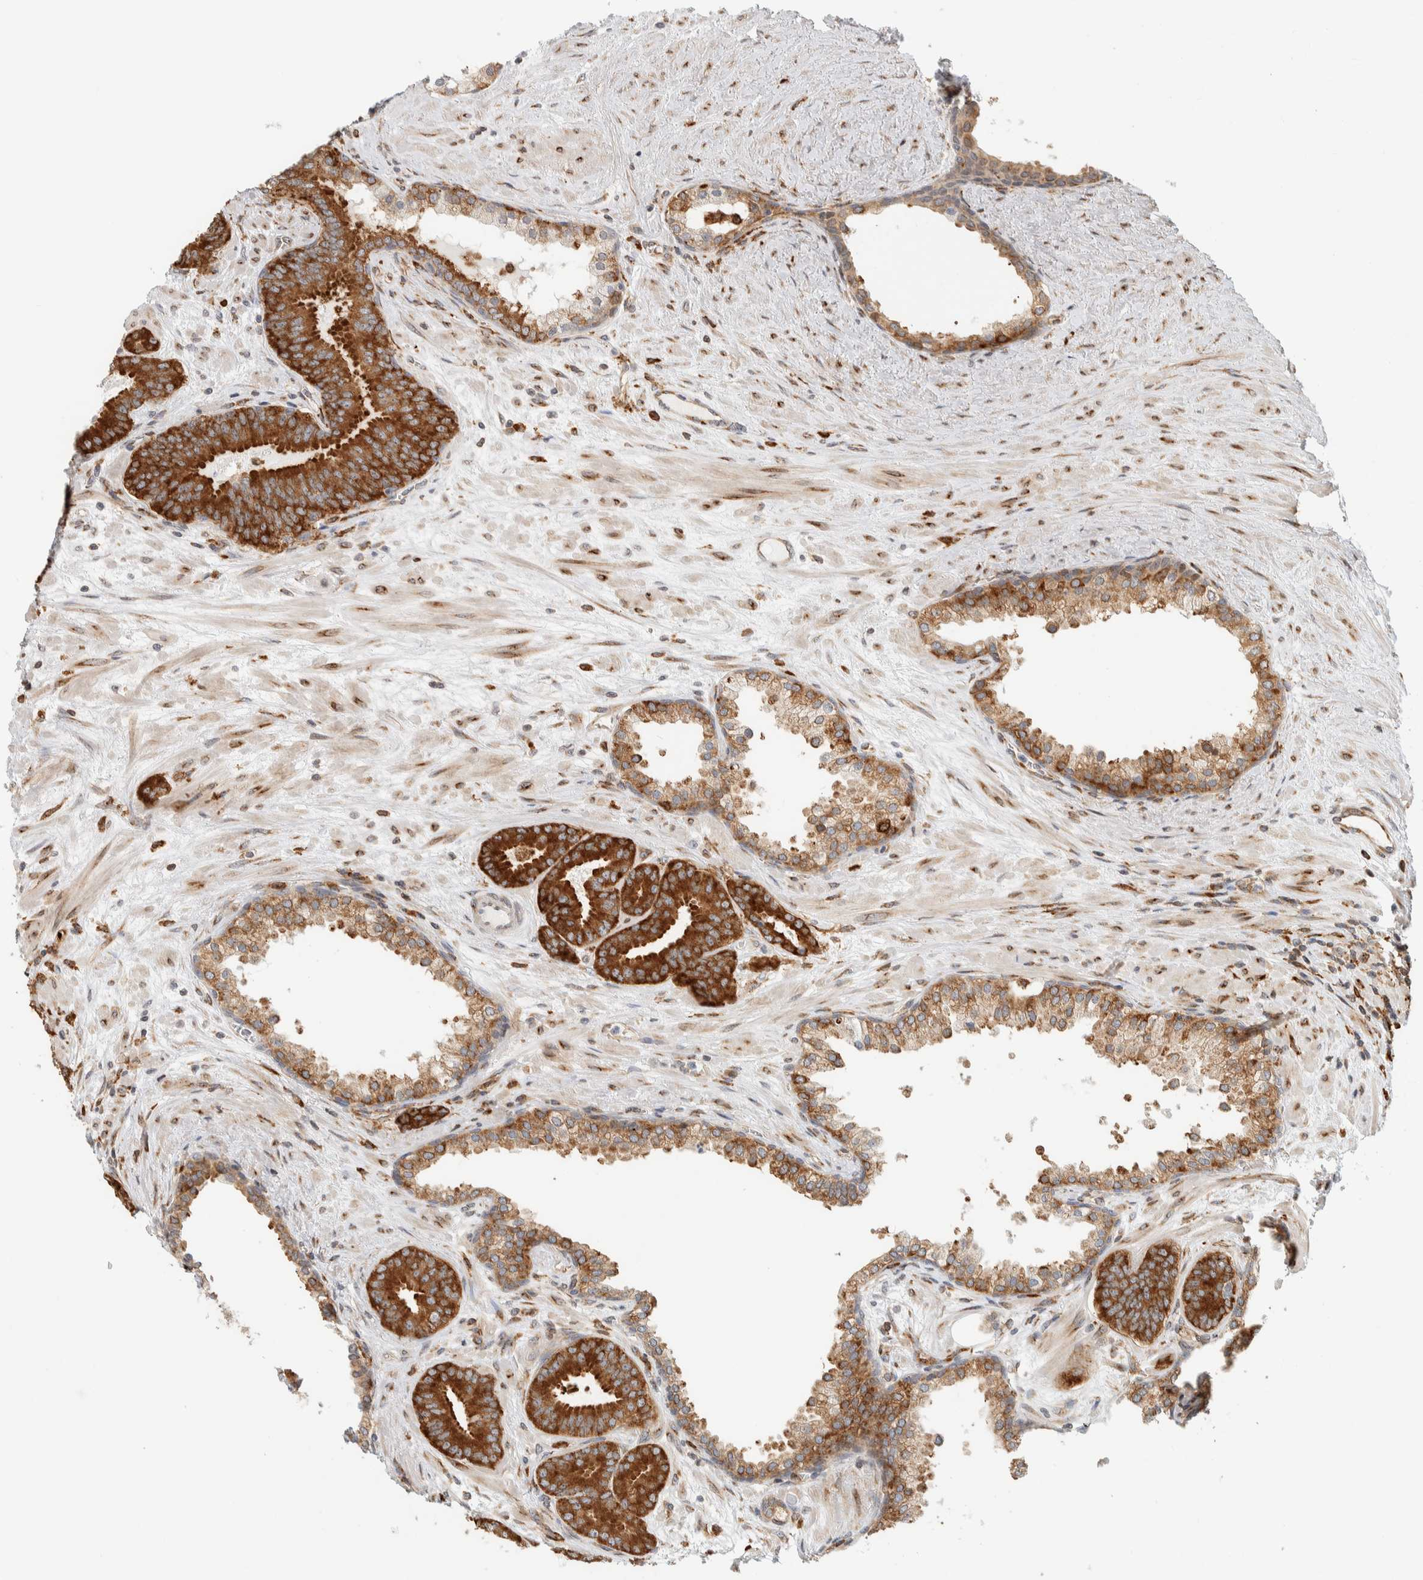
{"staining": {"intensity": "strong", "quantity": ">75%", "location": "cytoplasmic/membranous"}, "tissue": "prostate cancer", "cell_type": "Tumor cells", "image_type": "cancer", "snomed": [{"axis": "morphology", "description": "Adenocarcinoma, Low grade"}, {"axis": "topography", "description": "Prostate"}], "caption": "There is high levels of strong cytoplasmic/membranous staining in tumor cells of prostate cancer, as demonstrated by immunohistochemical staining (brown color).", "gene": "LLGL2", "patient": {"sex": "male", "age": 62}}